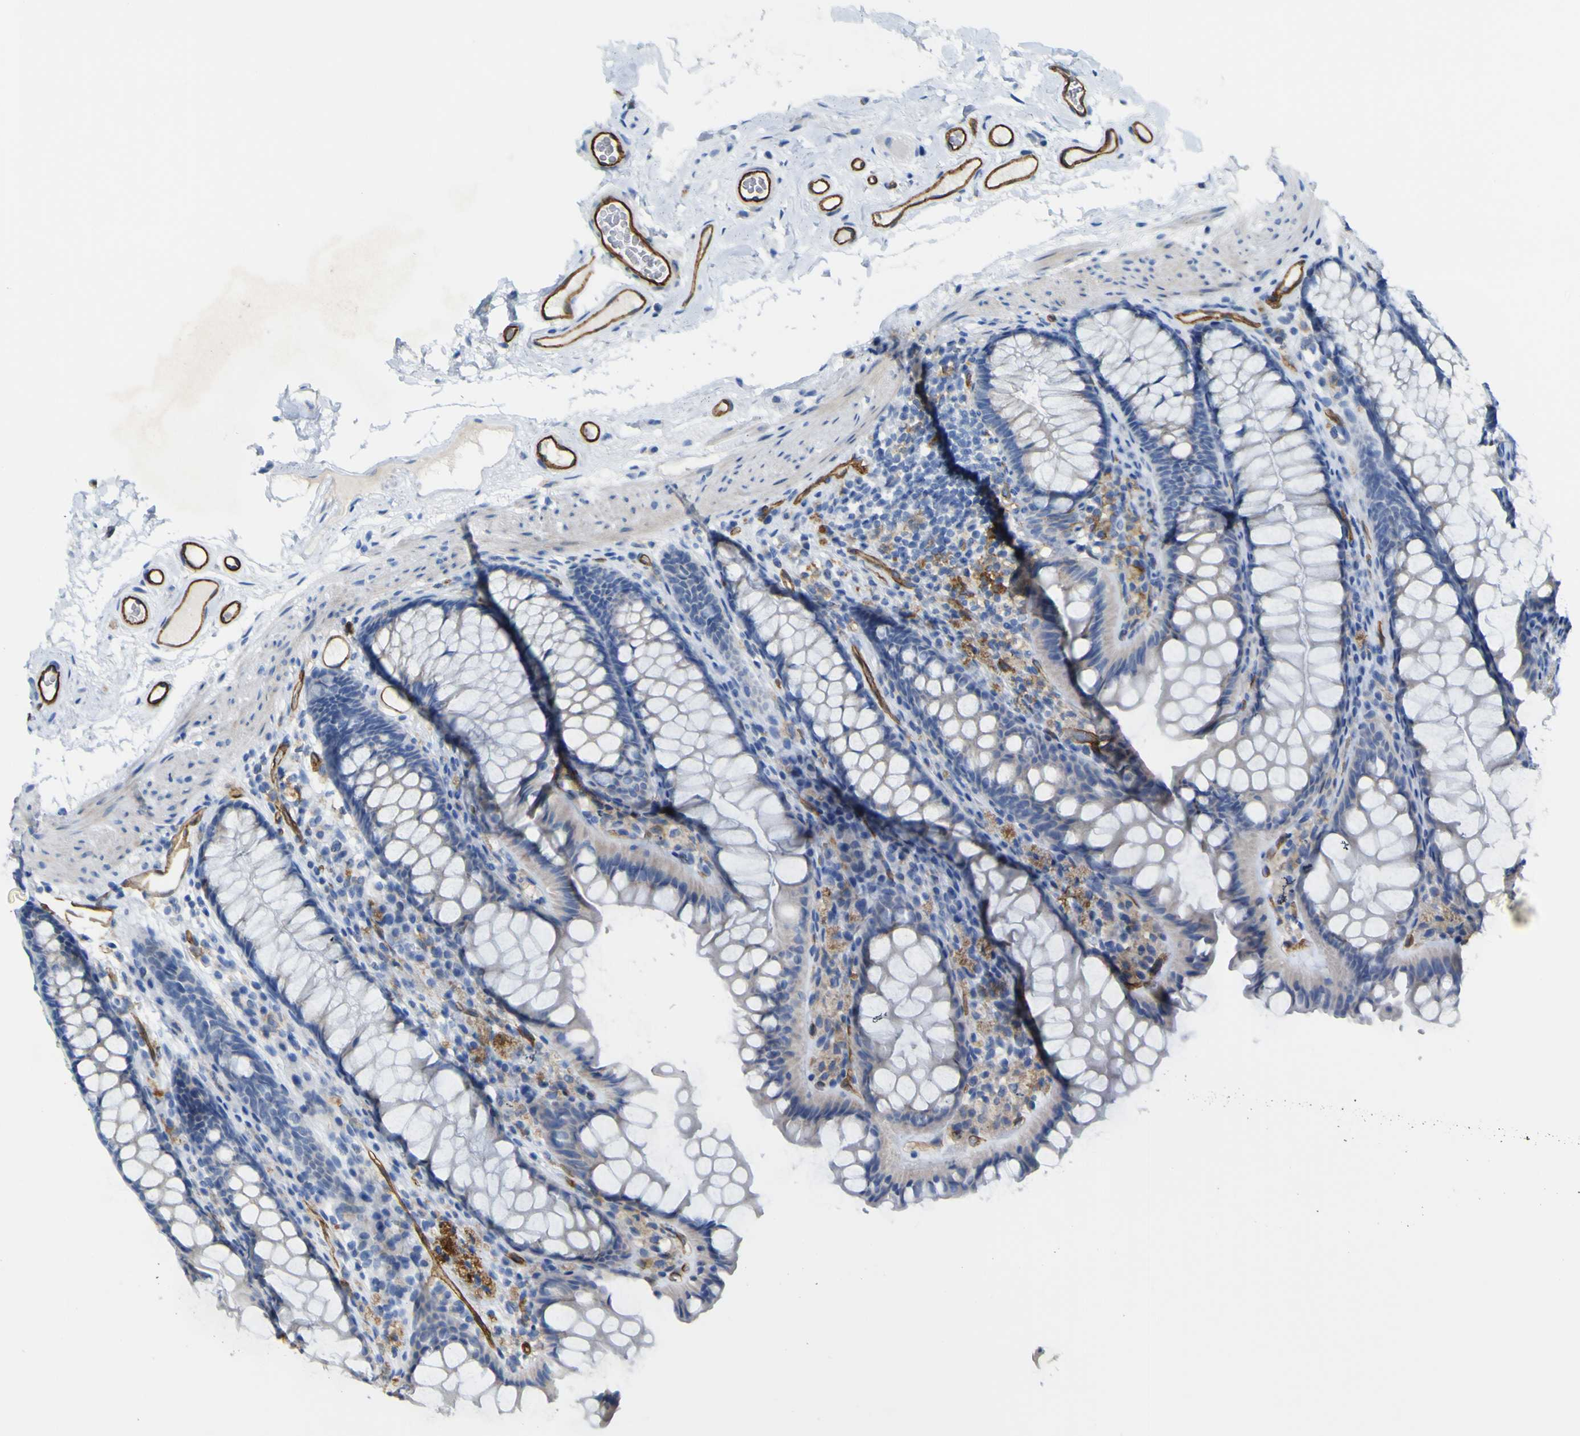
{"staining": {"intensity": "strong", "quantity": ">75%", "location": "cytoplasmic/membranous"}, "tissue": "colon", "cell_type": "Endothelial cells", "image_type": "normal", "snomed": [{"axis": "morphology", "description": "Normal tissue, NOS"}, {"axis": "topography", "description": "Colon"}], "caption": "An immunohistochemistry (IHC) micrograph of normal tissue is shown. Protein staining in brown labels strong cytoplasmic/membranous positivity in colon within endothelial cells. (DAB = brown stain, brightfield microscopy at high magnification).", "gene": "CD93", "patient": {"sex": "female", "age": 55}}